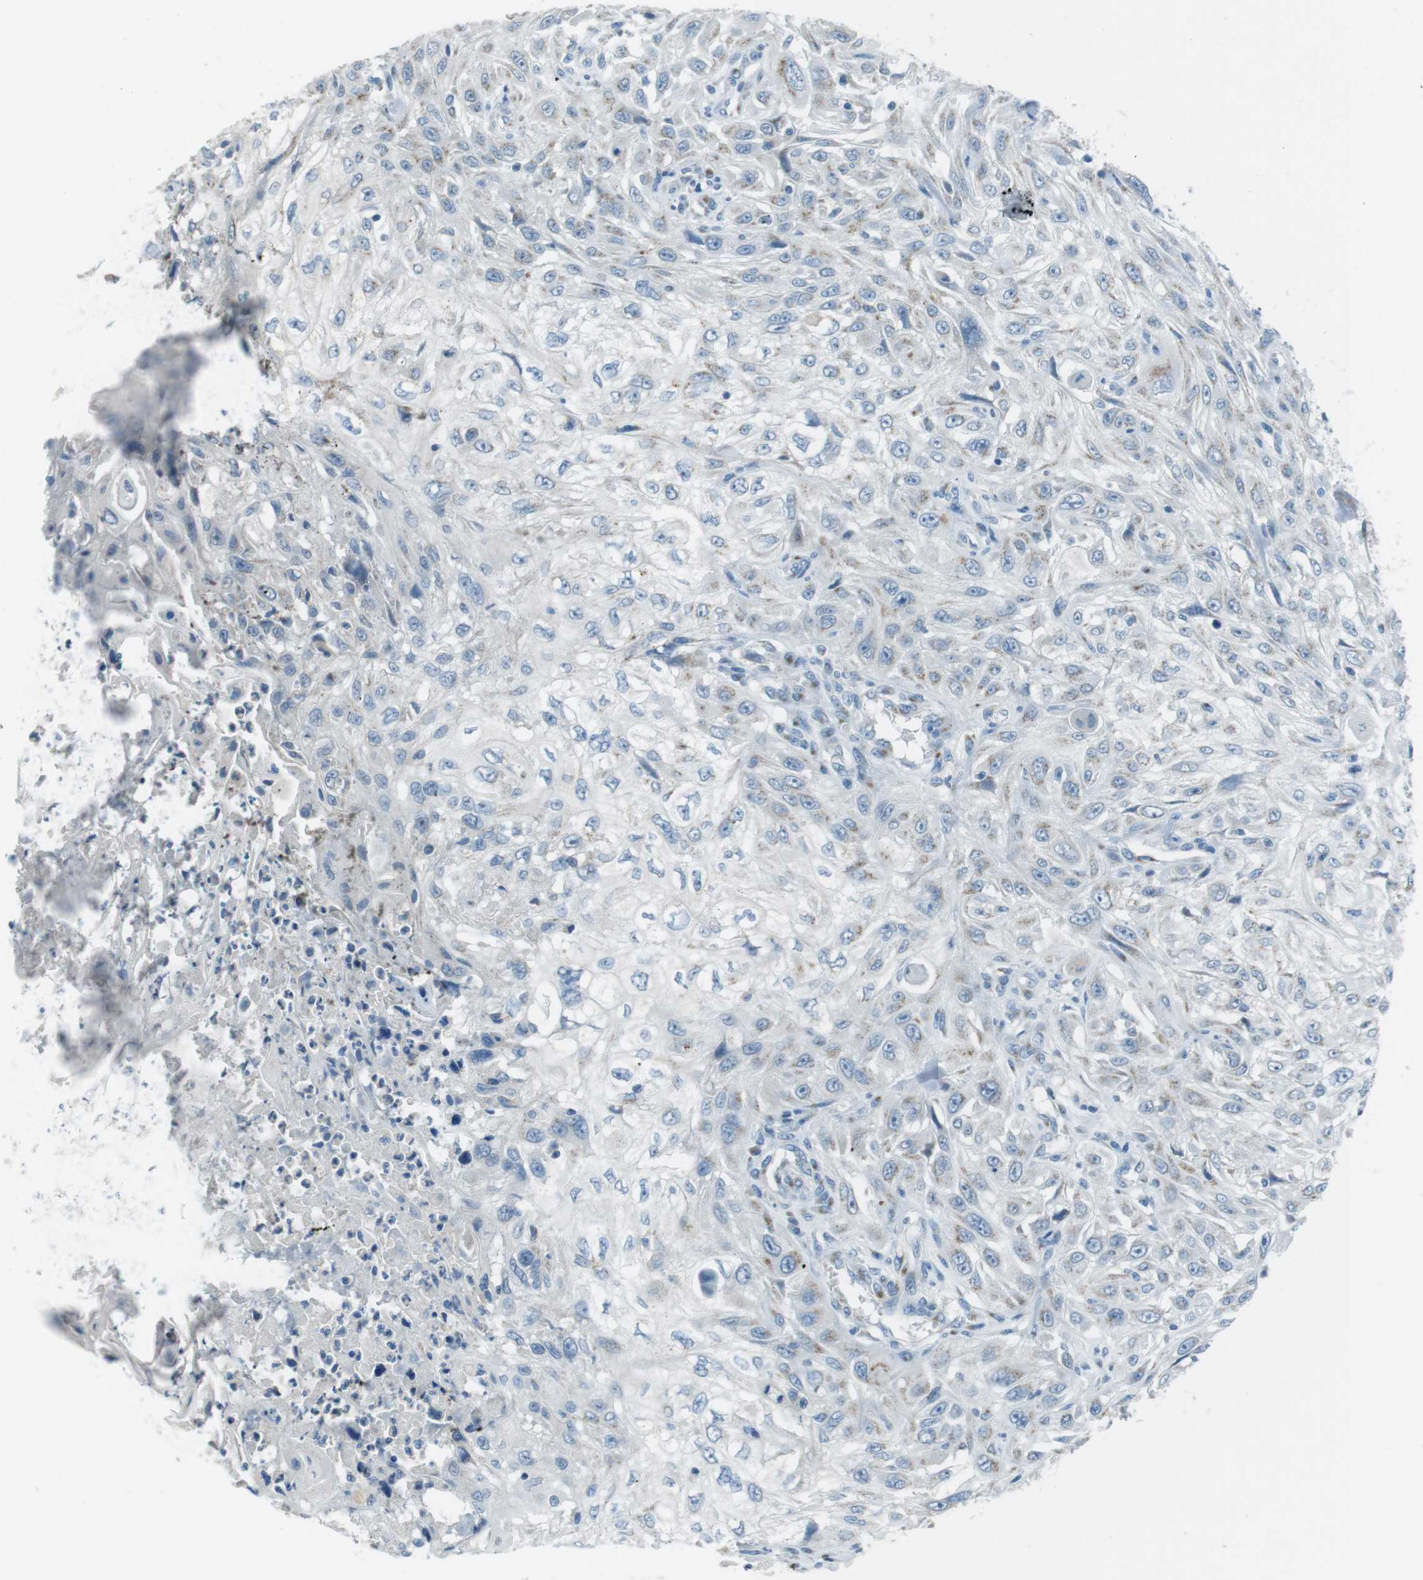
{"staining": {"intensity": "weak", "quantity": "<25%", "location": "cytoplasmic/membranous"}, "tissue": "skin cancer", "cell_type": "Tumor cells", "image_type": "cancer", "snomed": [{"axis": "morphology", "description": "Squamous cell carcinoma, NOS"}, {"axis": "topography", "description": "Skin"}], "caption": "Immunohistochemistry (IHC) of skin cancer reveals no staining in tumor cells.", "gene": "TXNDC15", "patient": {"sex": "male", "age": 75}}